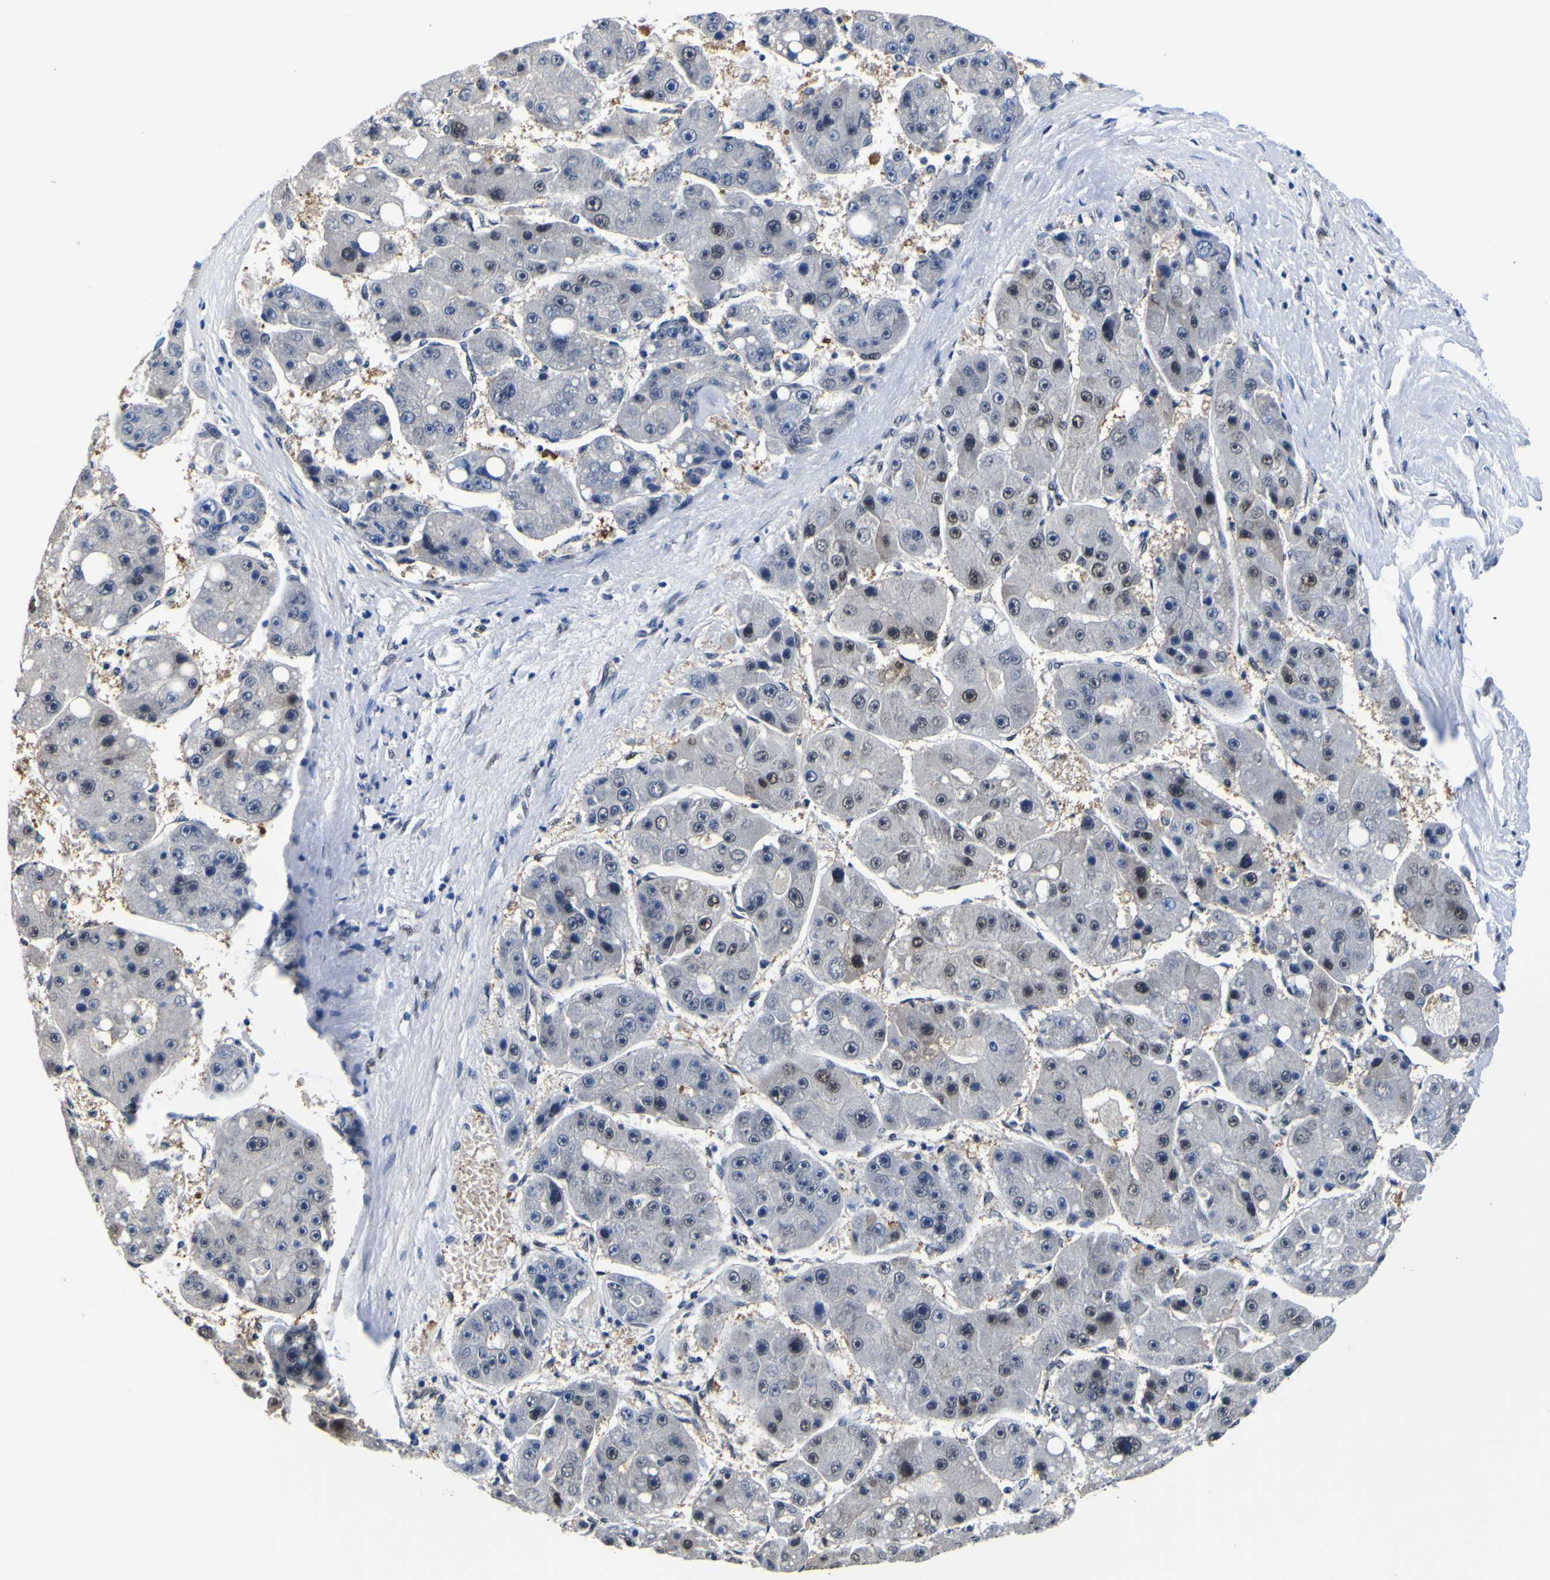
{"staining": {"intensity": "moderate", "quantity": "<25%", "location": "nuclear"}, "tissue": "liver cancer", "cell_type": "Tumor cells", "image_type": "cancer", "snomed": [{"axis": "morphology", "description": "Carcinoma, Hepatocellular, NOS"}, {"axis": "topography", "description": "Liver"}], "caption": "Liver hepatocellular carcinoma was stained to show a protein in brown. There is low levels of moderate nuclear staining in approximately <25% of tumor cells.", "gene": "CUL4B", "patient": {"sex": "female", "age": 61}}